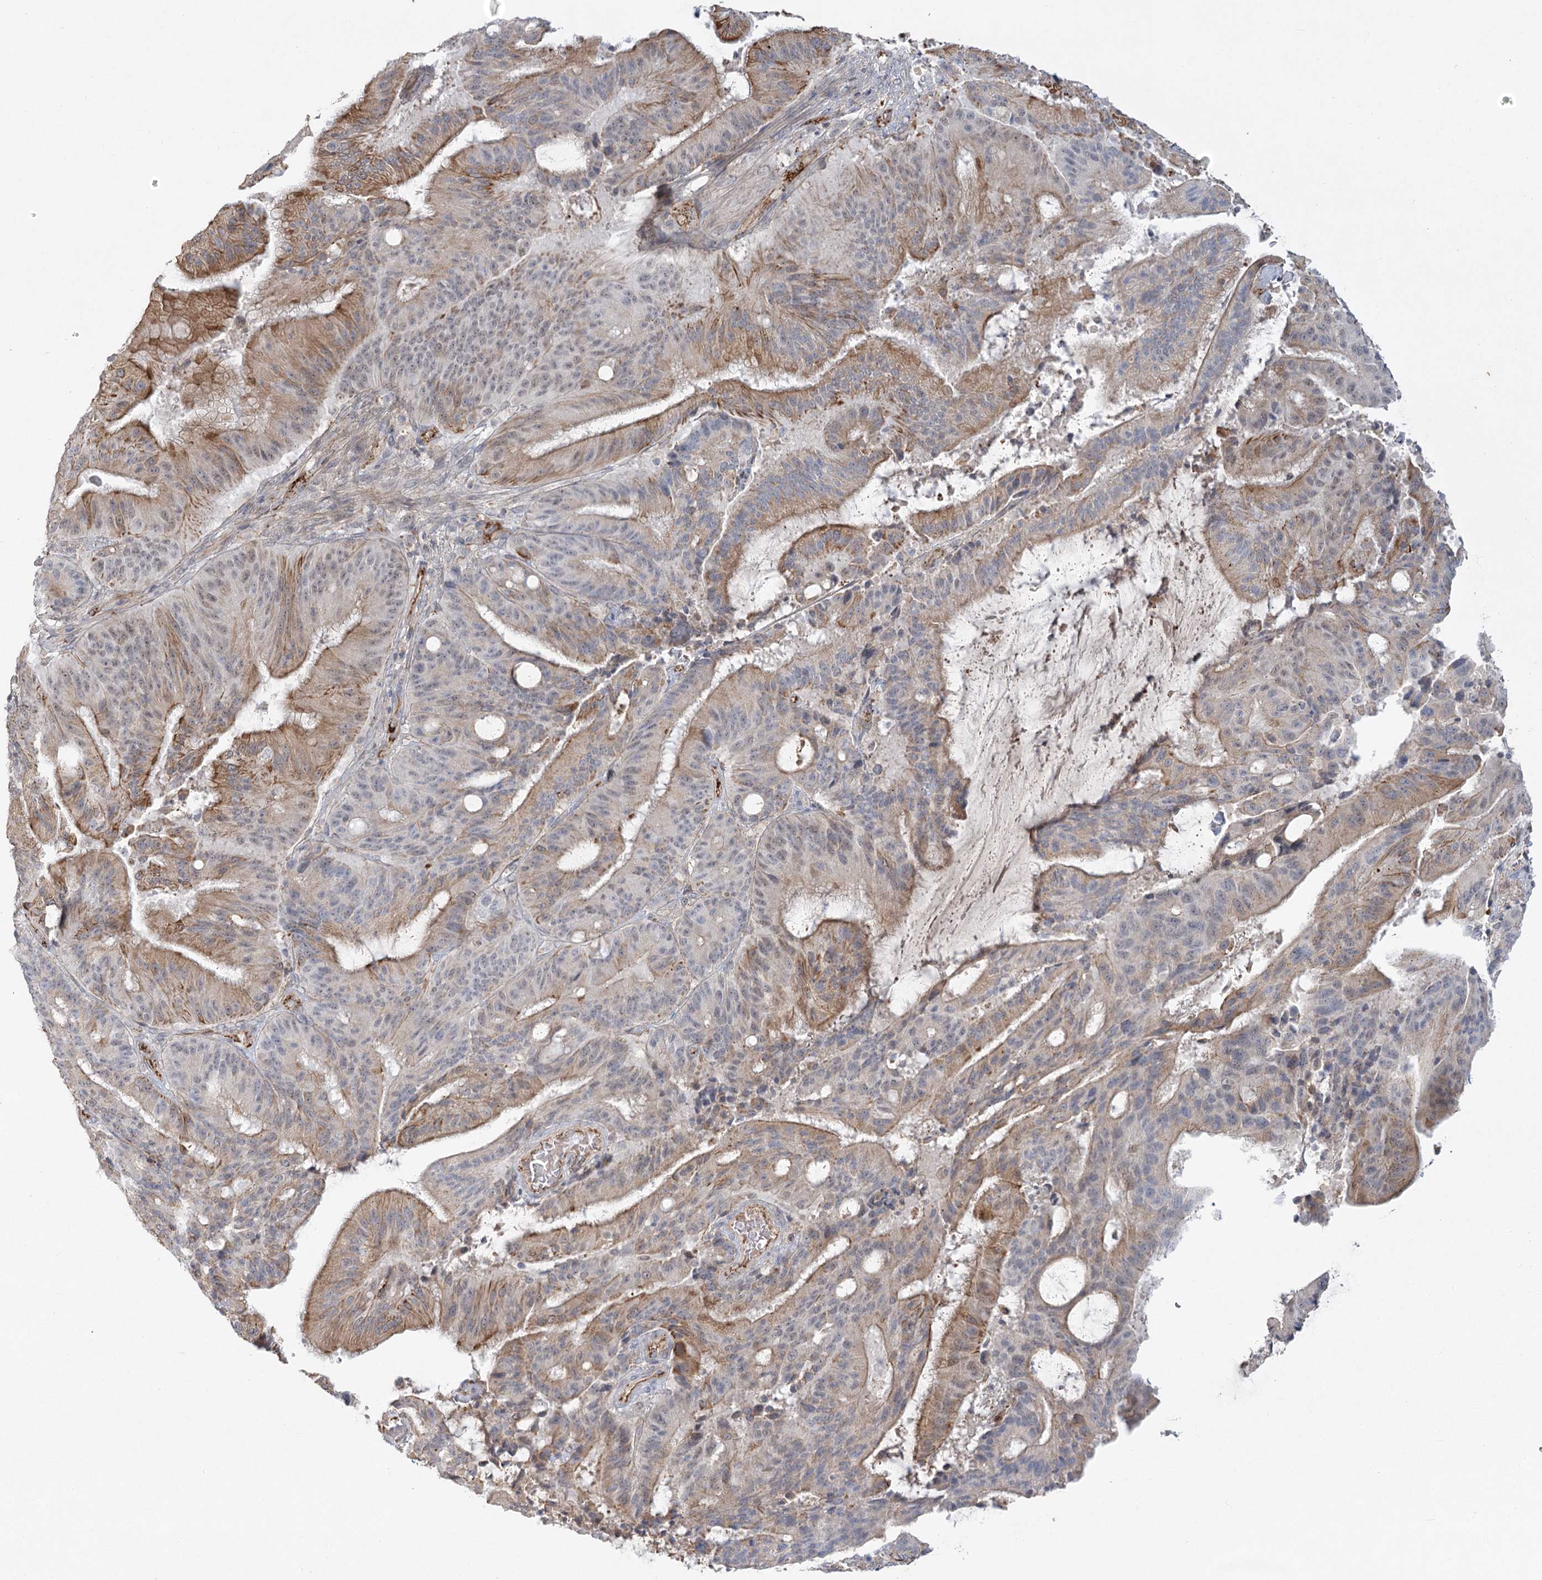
{"staining": {"intensity": "moderate", "quantity": "25%-75%", "location": "cytoplasmic/membranous"}, "tissue": "liver cancer", "cell_type": "Tumor cells", "image_type": "cancer", "snomed": [{"axis": "morphology", "description": "Normal tissue, NOS"}, {"axis": "morphology", "description": "Cholangiocarcinoma"}, {"axis": "topography", "description": "Liver"}, {"axis": "topography", "description": "Peripheral nerve tissue"}], "caption": "Approximately 25%-75% of tumor cells in liver cholangiocarcinoma exhibit moderate cytoplasmic/membranous protein staining as visualized by brown immunohistochemical staining.", "gene": "KBTBD4", "patient": {"sex": "female", "age": 73}}